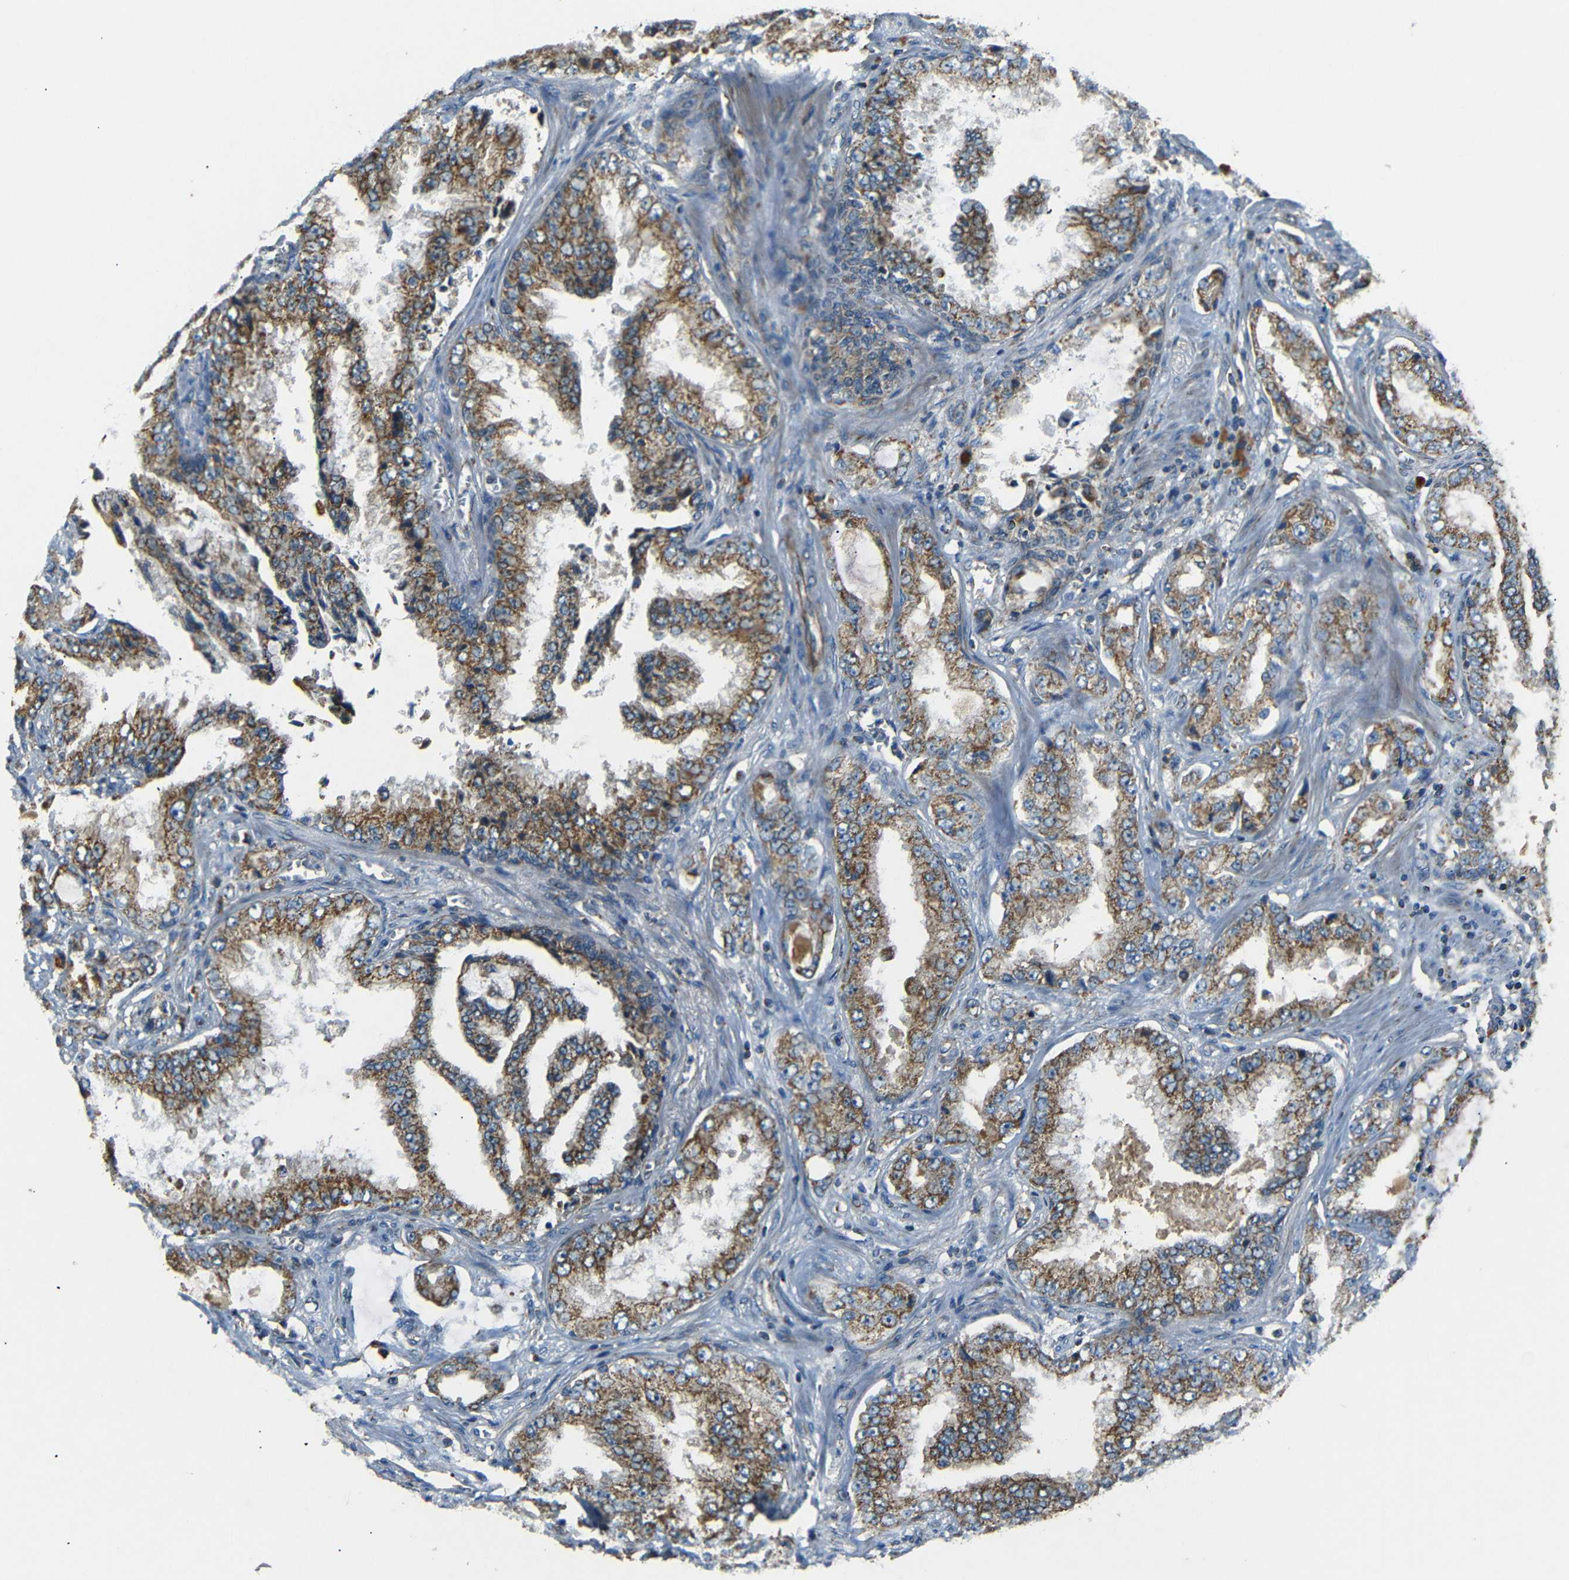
{"staining": {"intensity": "moderate", "quantity": ">75%", "location": "cytoplasmic/membranous"}, "tissue": "prostate cancer", "cell_type": "Tumor cells", "image_type": "cancer", "snomed": [{"axis": "morphology", "description": "Adenocarcinoma, High grade"}, {"axis": "topography", "description": "Prostate"}], "caption": "A brown stain shows moderate cytoplasmic/membranous positivity of a protein in prostate cancer tumor cells.", "gene": "NETO2", "patient": {"sex": "male", "age": 73}}